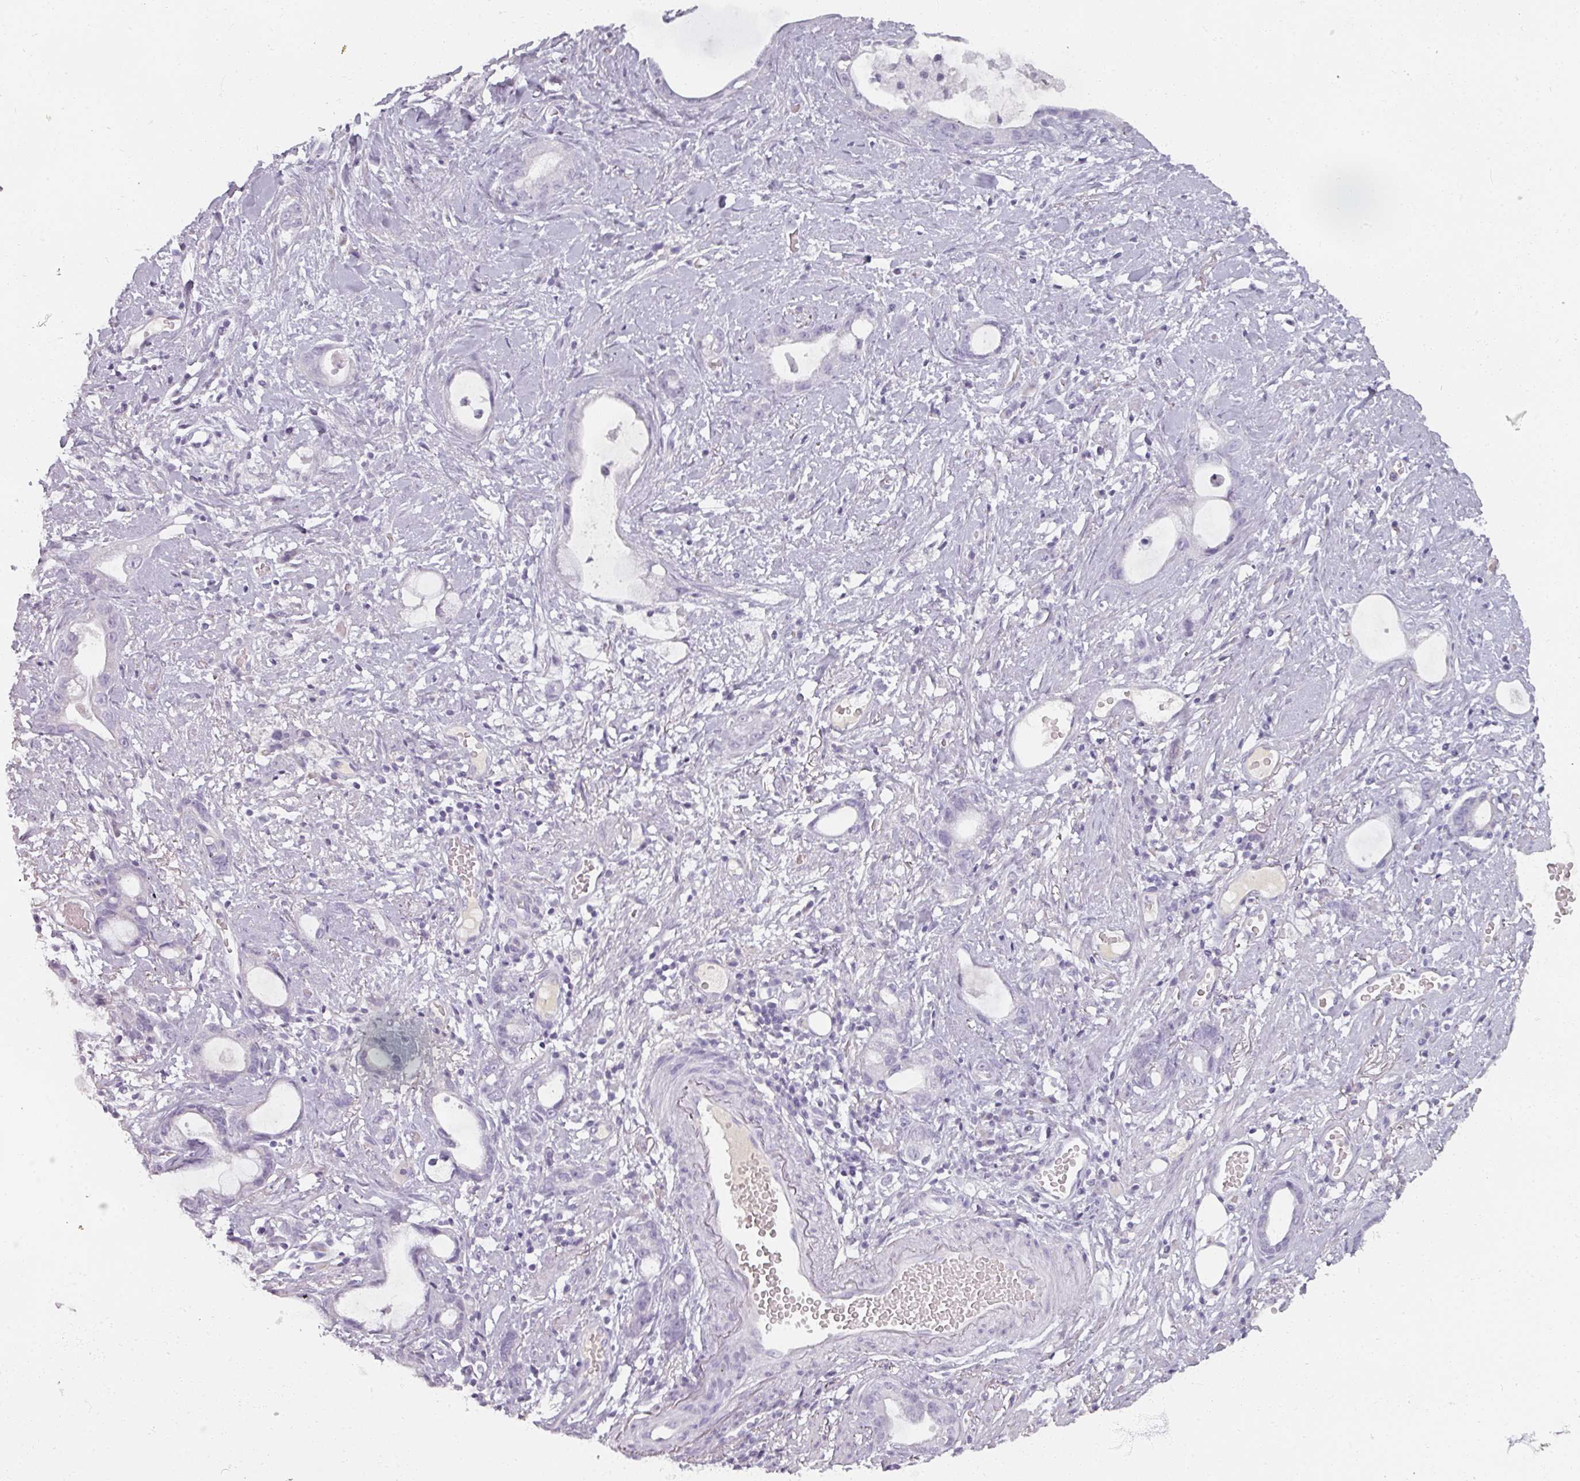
{"staining": {"intensity": "negative", "quantity": "none", "location": "none"}, "tissue": "stomach cancer", "cell_type": "Tumor cells", "image_type": "cancer", "snomed": [{"axis": "morphology", "description": "Adenocarcinoma, NOS"}, {"axis": "topography", "description": "Stomach"}], "caption": "Protein analysis of stomach cancer demonstrates no significant positivity in tumor cells. (Stains: DAB IHC with hematoxylin counter stain, Microscopy: brightfield microscopy at high magnification).", "gene": "REG3G", "patient": {"sex": "male", "age": 55}}